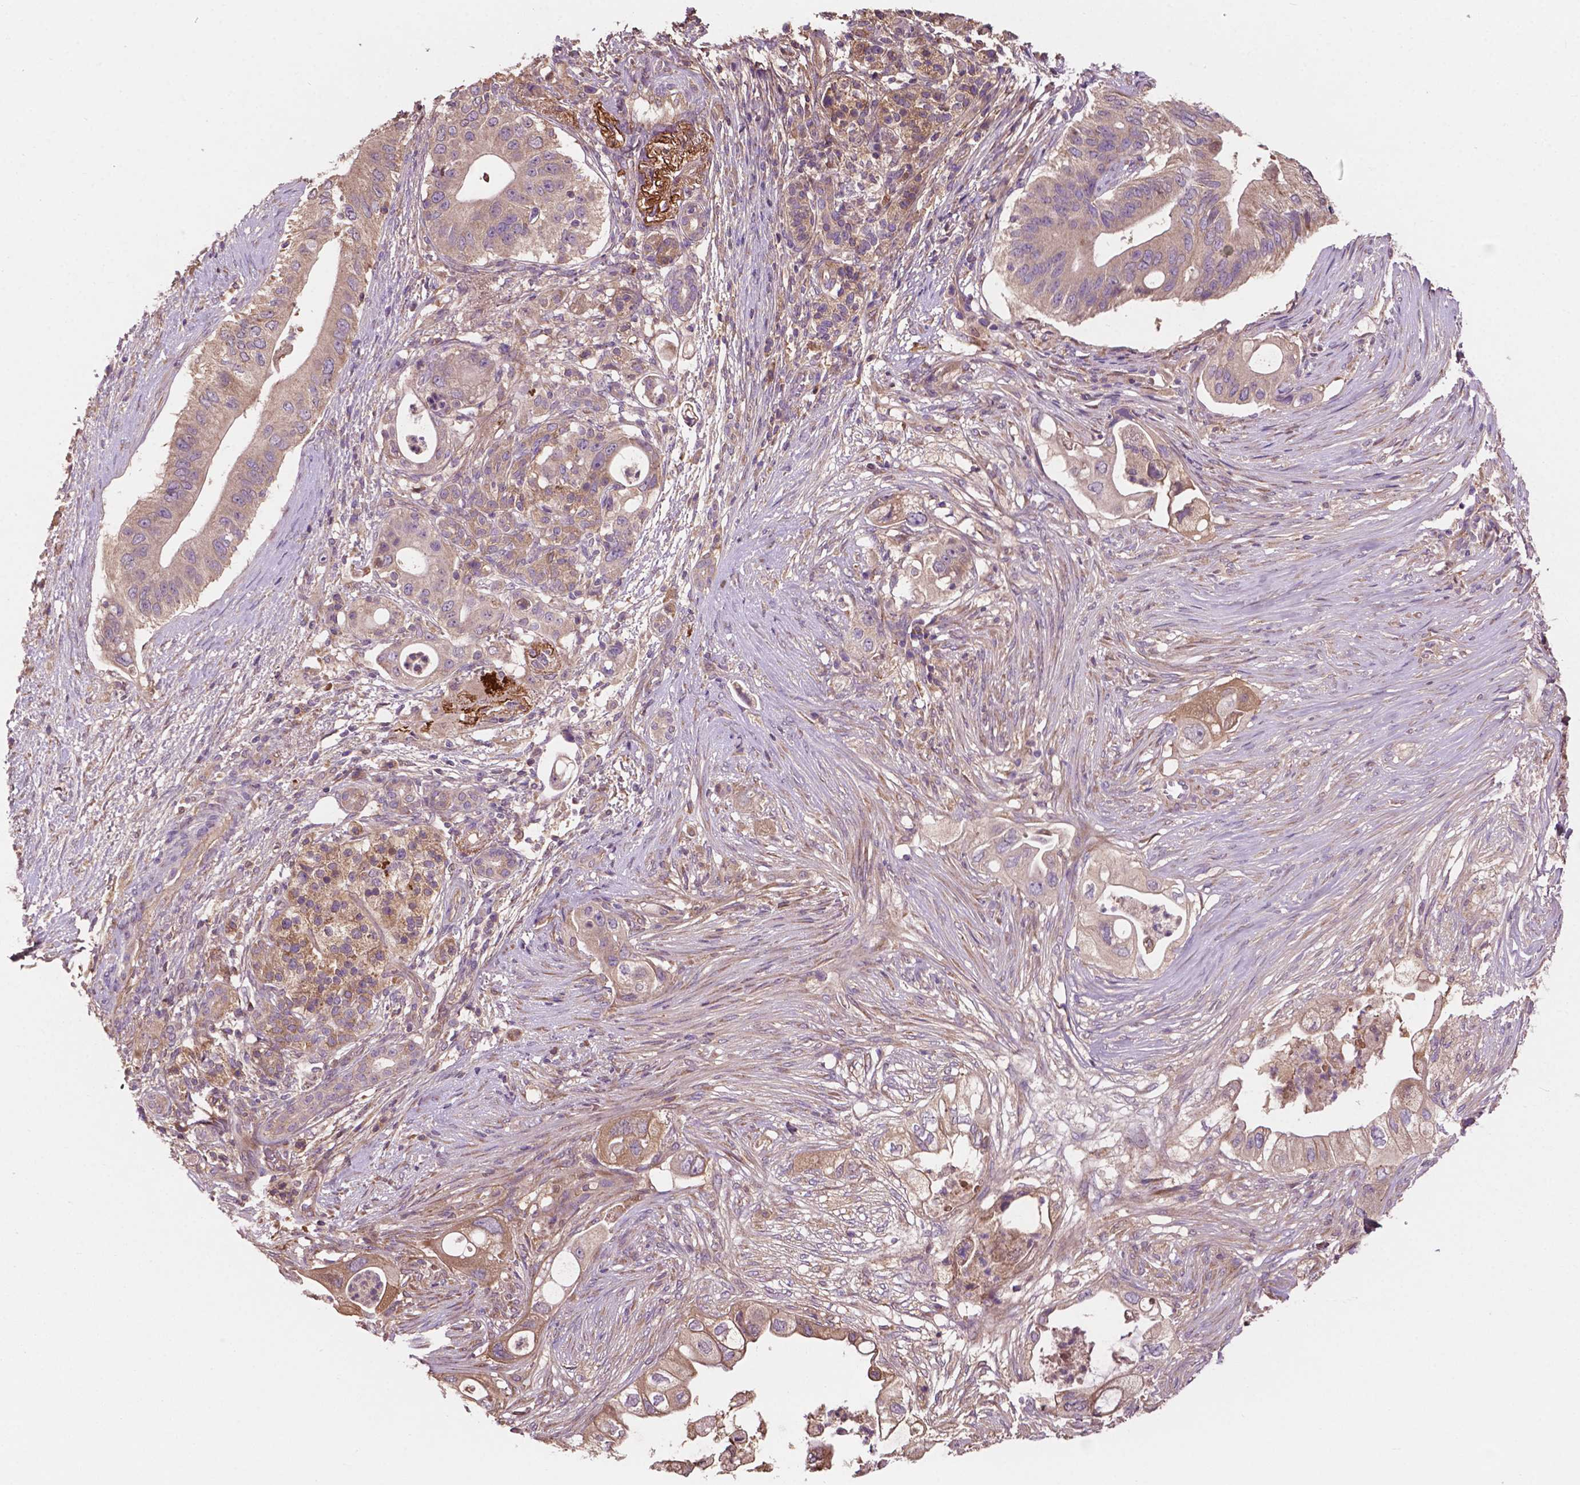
{"staining": {"intensity": "weak", "quantity": ">75%", "location": "cytoplasmic/membranous"}, "tissue": "pancreatic cancer", "cell_type": "Tumor cells", "image_type": "cancer", "snomed": [{"axis": "morphology", "description": "Adenocarcinoma, NOS"}, {"axis": "topography", "description": "Pancreas"}], "caption": "There is low levels of weak cytoplasmic/membranous expression in tumor cells of pancreatic cancer, as demonstrated by immunohistochemical staining (brown color).", "gene": "GJA9", "patient": {"sex": "female", "age": 72}}